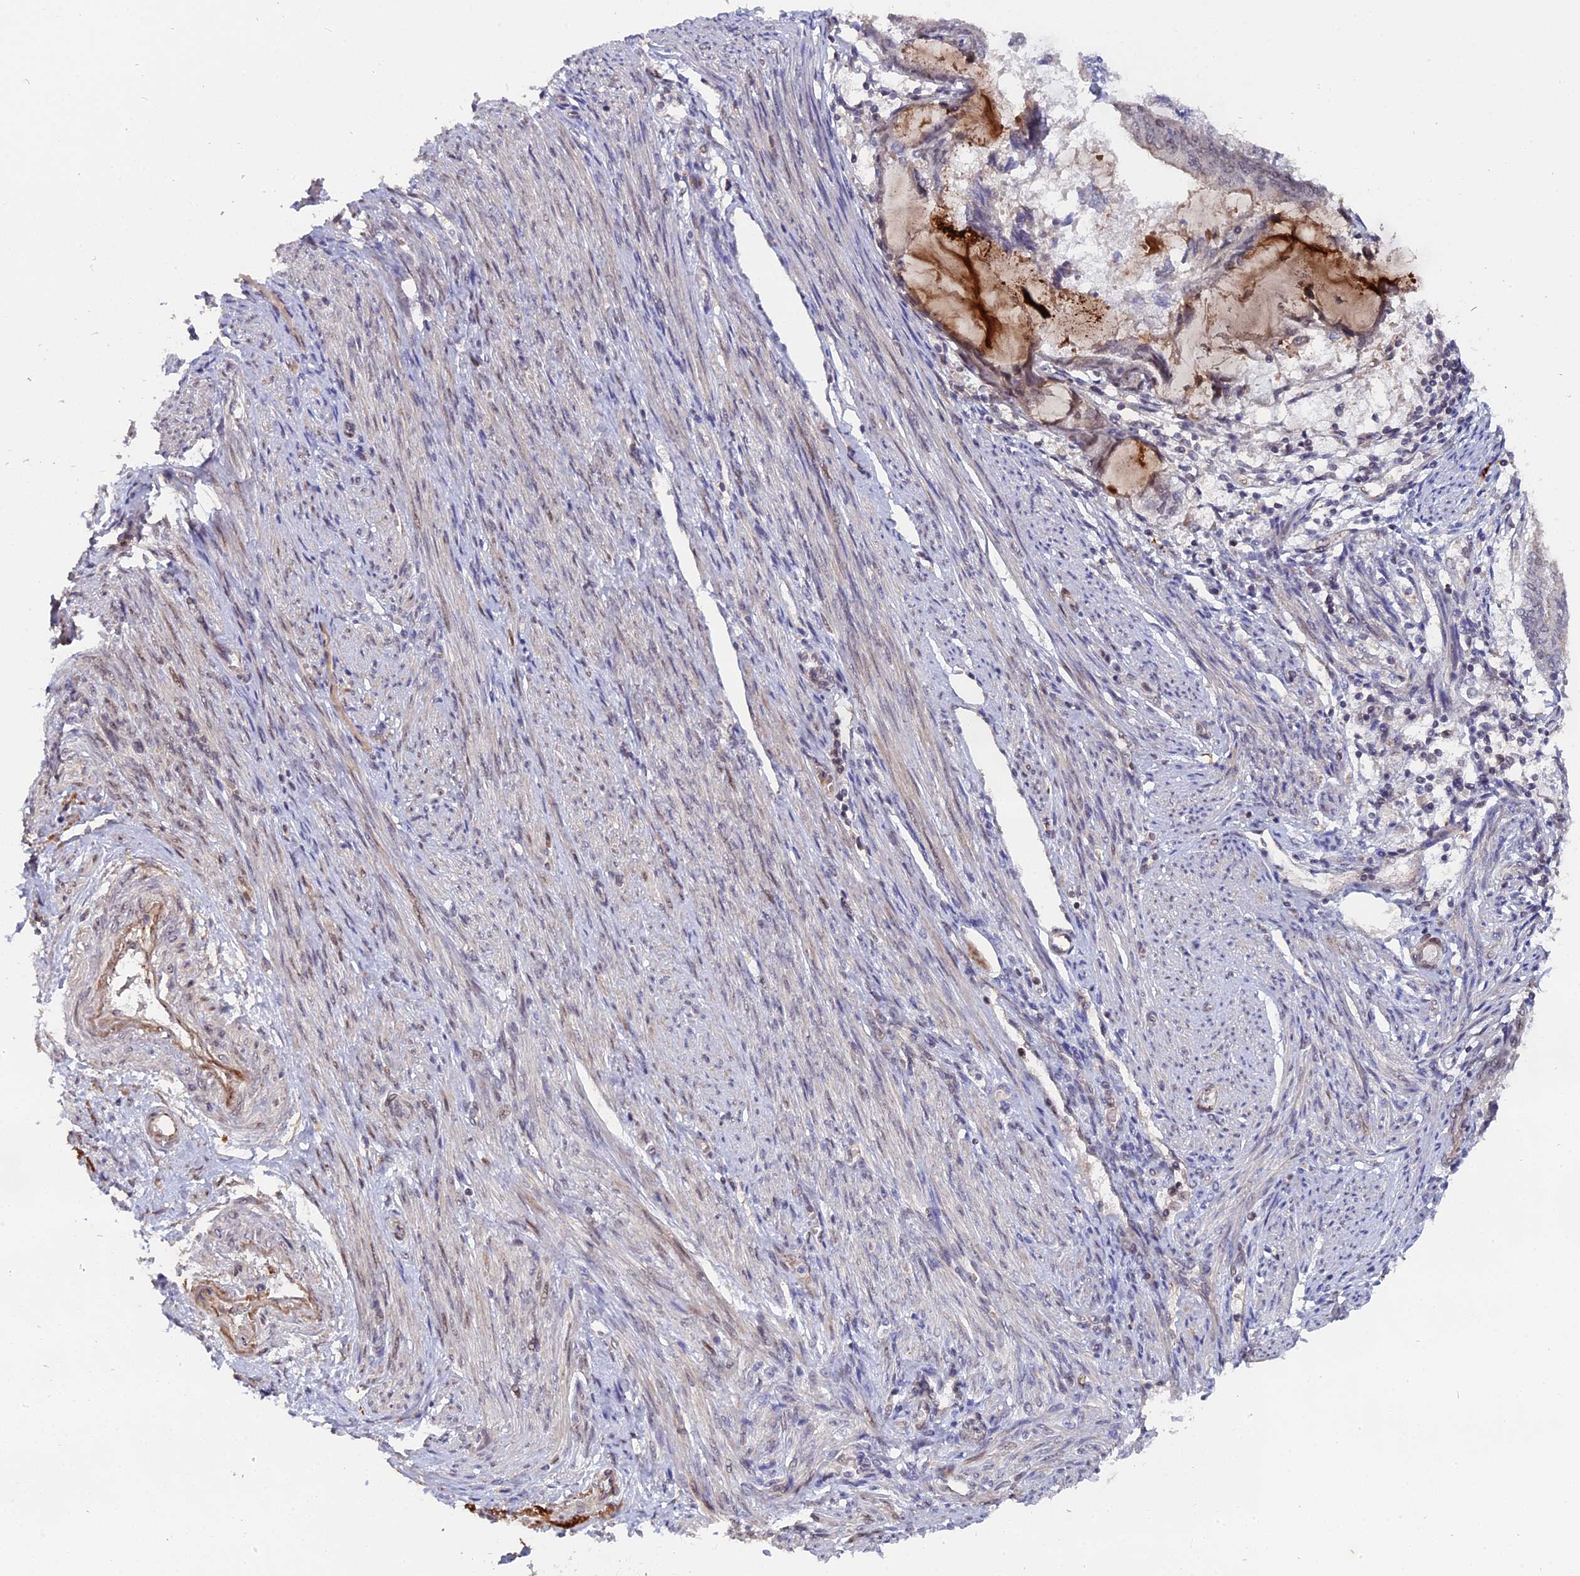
{"staining": {"intensity": "weak", "quantity": "<25%", "location": "nuclear"}, "tissue": "endometrial cancer", "cell_type": "Tumor cells", "image_type": "cancer", "snomed": [{"axis": "morphology", "description": "Adenocarcinoma, NOS"}, {"axis": "topography", "description": "Endometrium"}], "caption": "A micrograph of human adenocarcinoma (endometrial) is negative for staining in tumor cells. (Immunohistochemistry, brightfield microscopy, high magnification).", "gene": "PYGO1", "patient": {"sex": "female", "age": 81}}